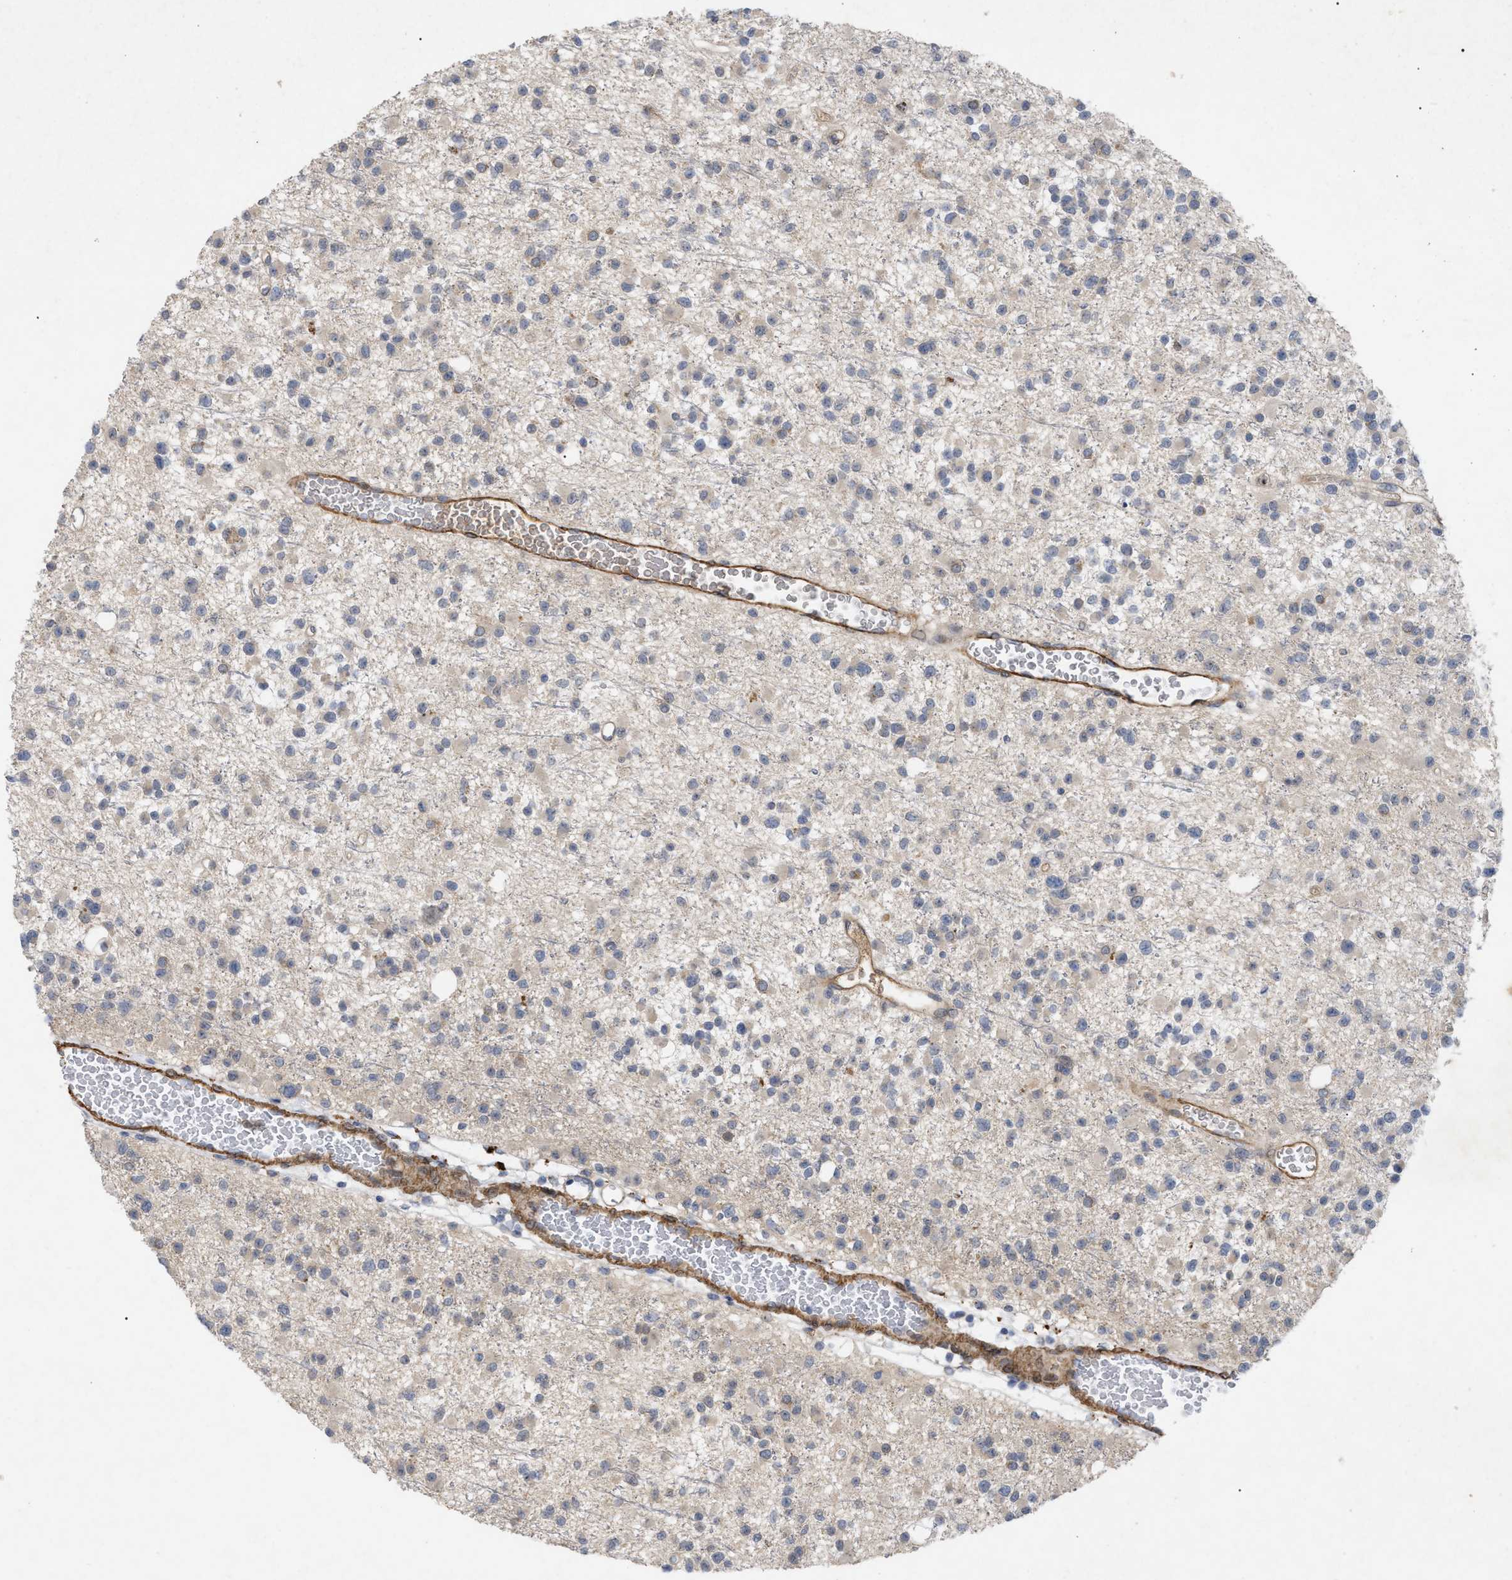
{"staining": {"intensity": "negative", "quantity": "none", "location": "none"}, "tissue": "glioma", "cell_type": "Tumor cells", "image_type": "cancer", "snomed": [{"axis": "morphology", "description": "Glioma, malignant, Low grade"}, {"axis": "topography", "description": "Brain"}], "caption": "A high-resolution photomicrograph shows IHC staining of low-grade glioma (malignant), which exhibits no significant staining in tumor cells.", "gene": "ST6GALNAC6", "patient": {"sex": "female", "age": 22}}